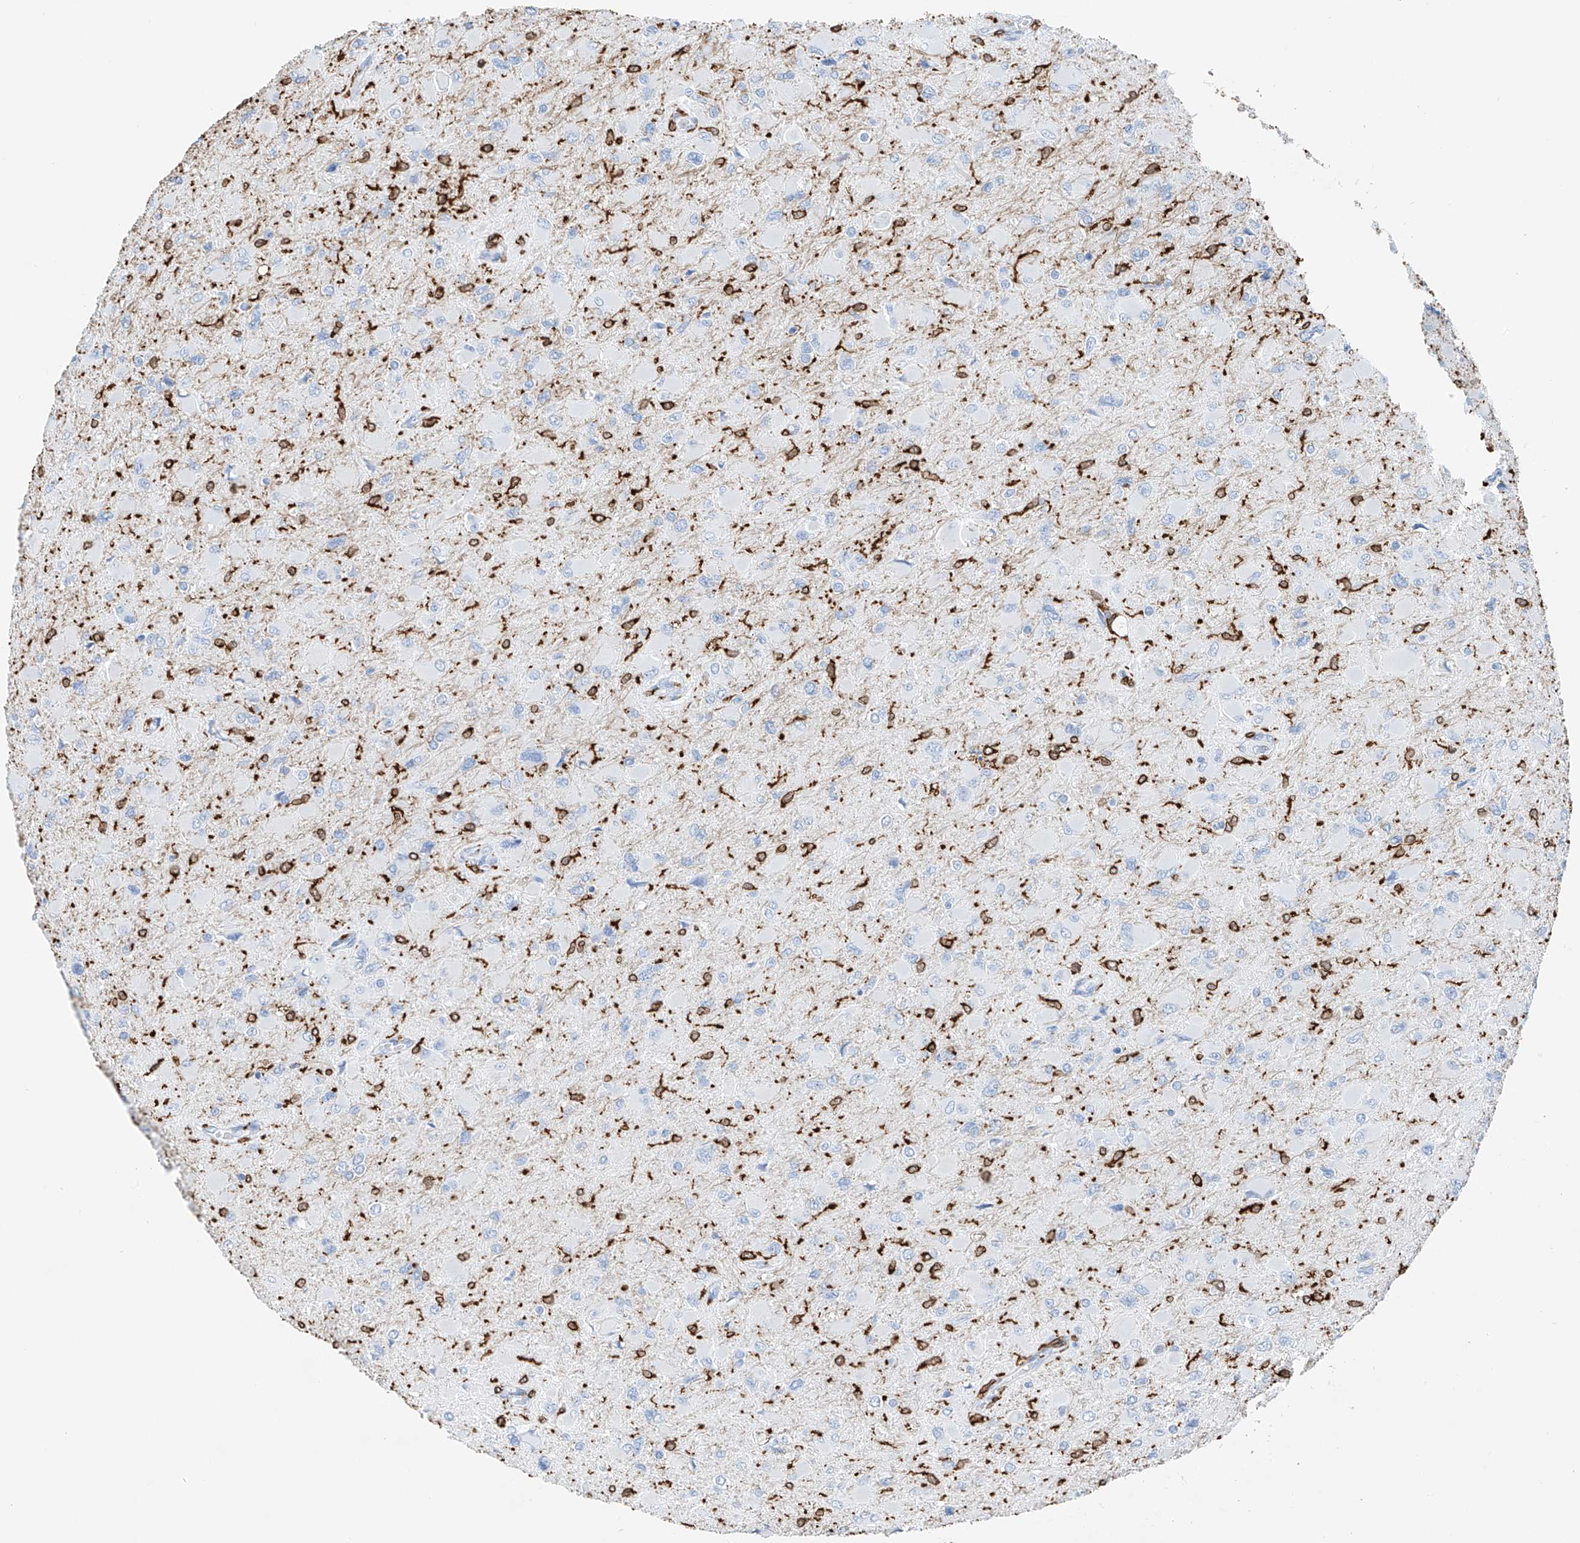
{"staining": {"intensity": "negative", "quantity": "none", "location": "none"}, "tissue": "glioma", "cell_type": "Tumor cells", "image_type": "cancer", "snomed": [{"axis": "morphology", "description": "Glioma, malignant, High grade"}, {"axis": "topography", "description": "Cerebral cortex"}], "caption": "A micrograph of human glioma is negative for staining in tumor cells.", "gene": "TBXAS1", "patient": {"sex": "female", "age": 36}}